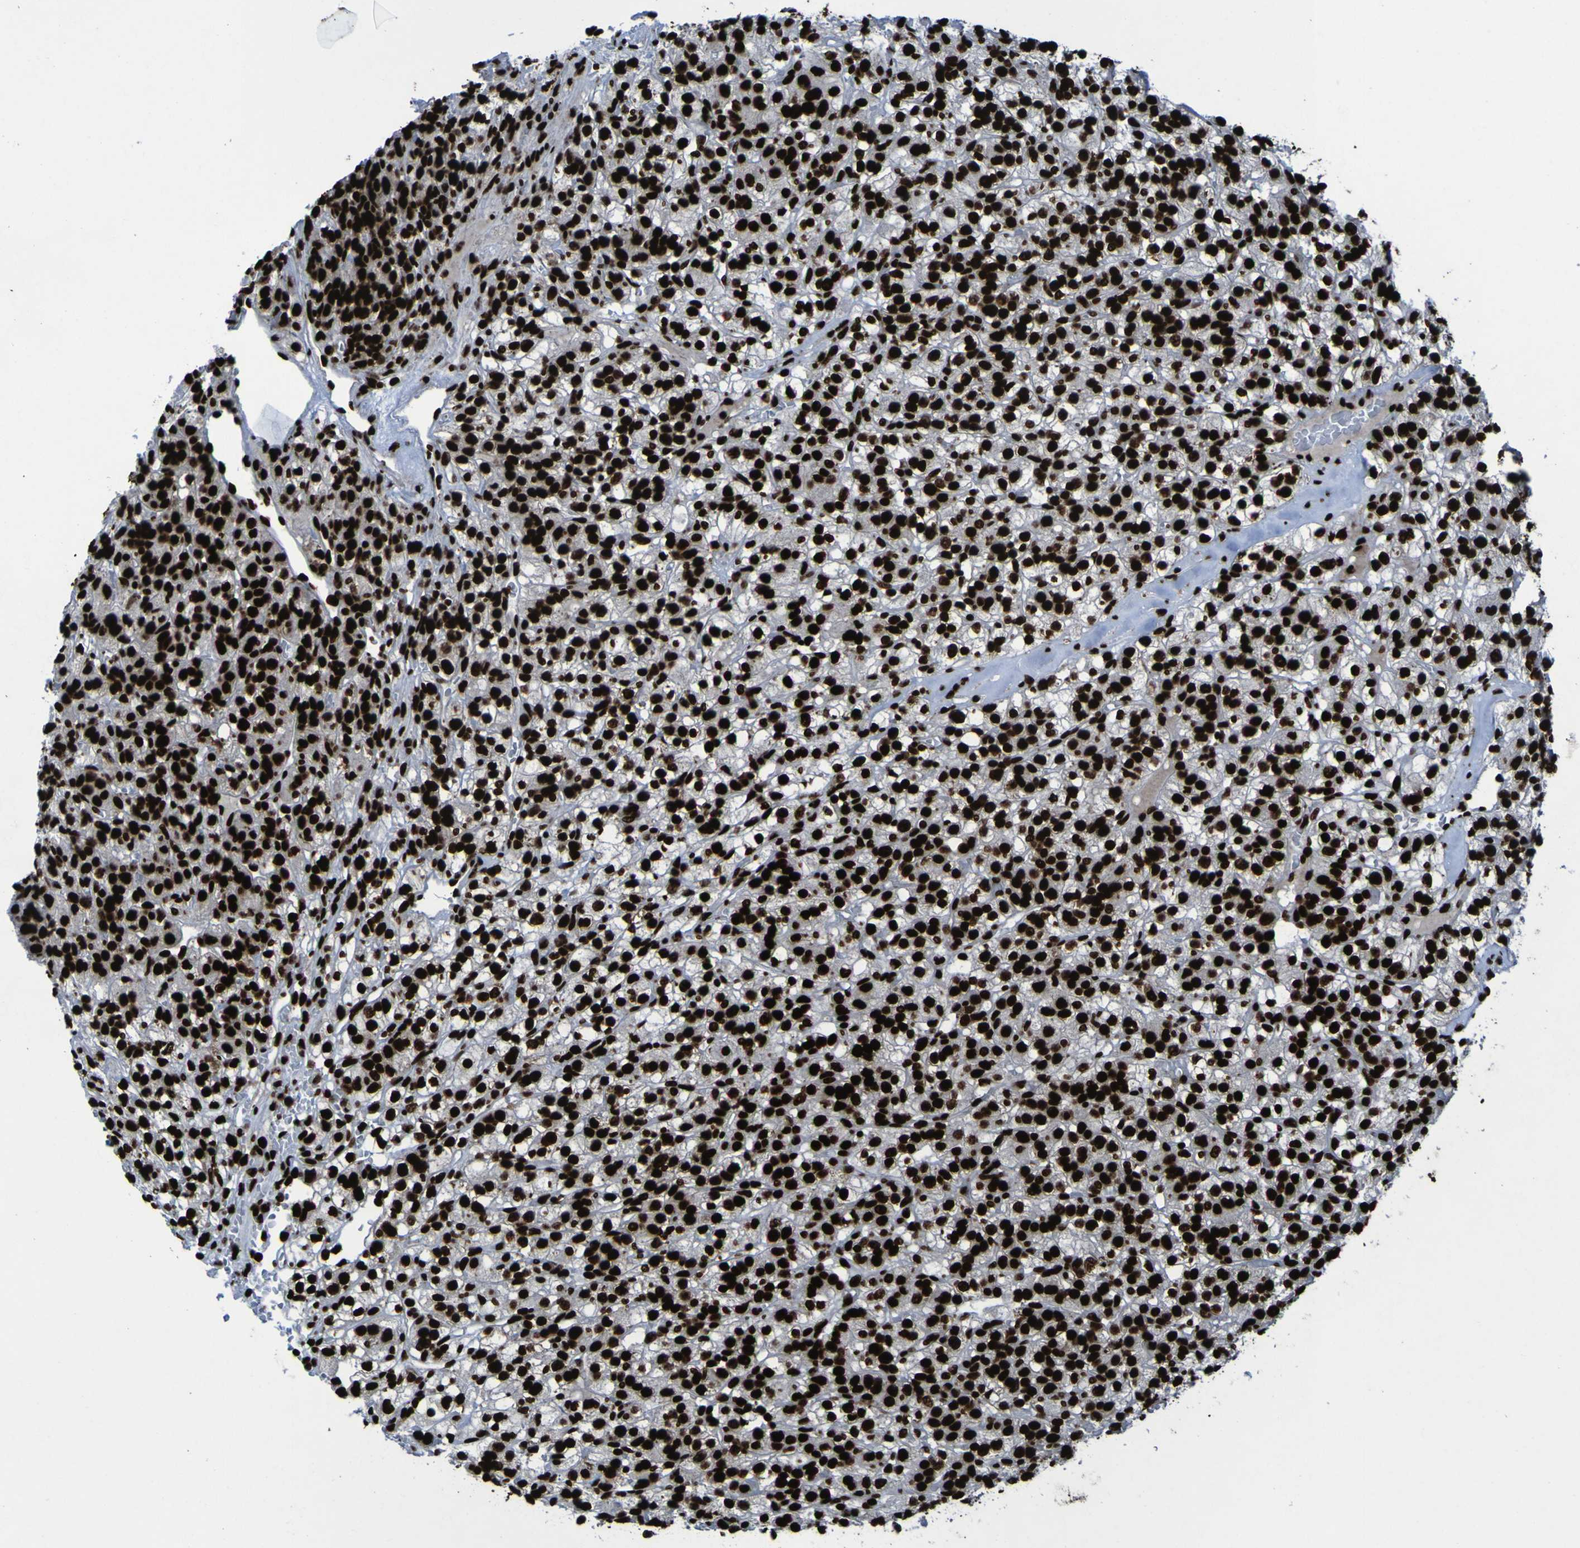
{"staining": {"intensity": "strong", "quantity": ">75%", "location": "nuclear"}, "tissue": "renal cancer", "cell_type": "Tumor cells", "image_type": "cancer", "snomed": [{"axis": "morphology", "description": "Normal tissue, NOS"}, {"axis": "morphology", "description": "Adenocarcinoma, NOS"}, {"axis": "topography", "description": "Kidney"}], "caption": "Immunohistochemical staining of renal adenocarcinoma demonstrates high levels of strong nuclear positivity in approximately >75% of tumor cells.", "gene": "NPM1", "patient": {"sex": "female", "age": 72}}